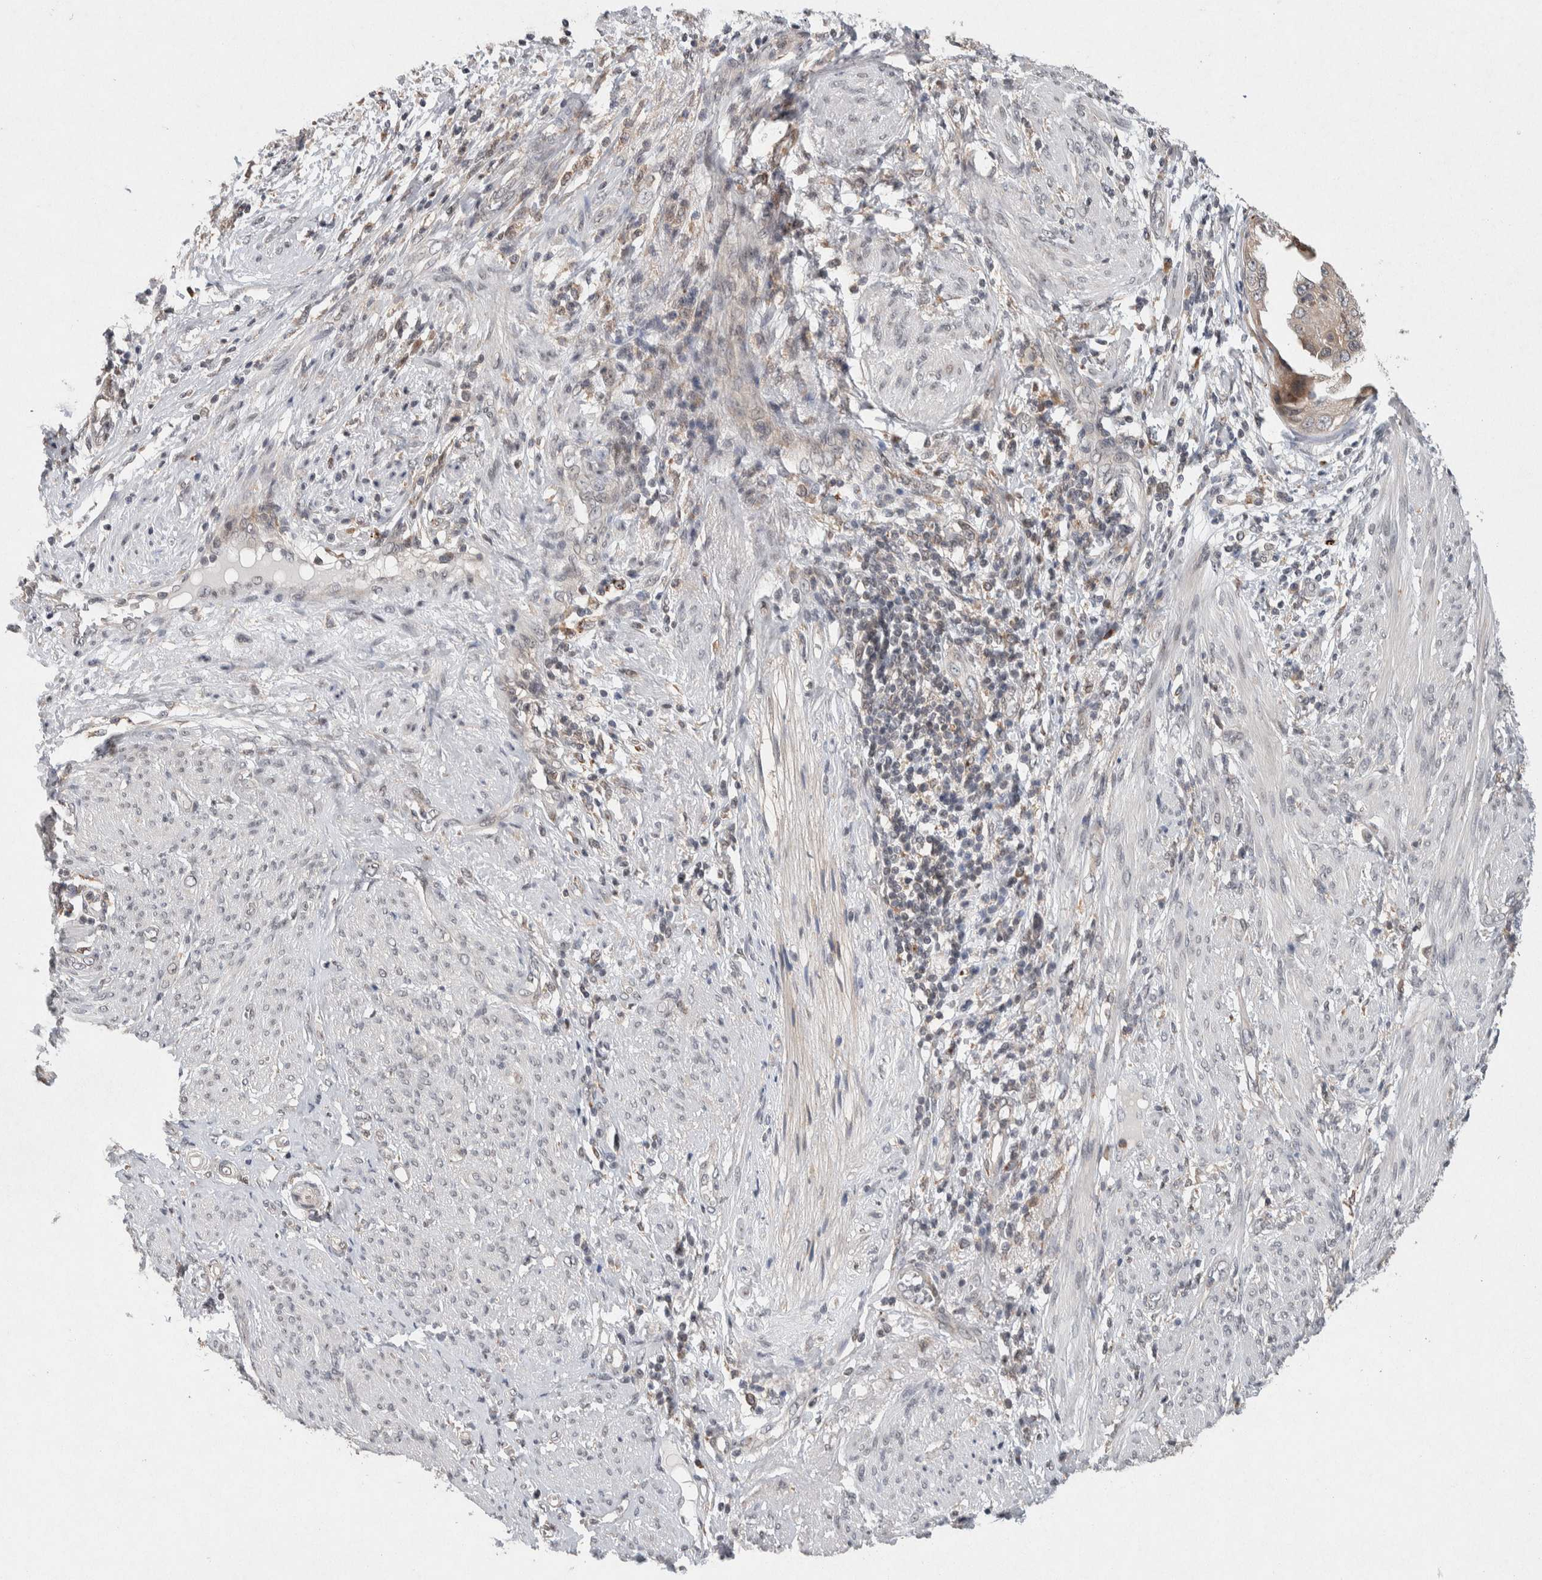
{"staining": {"intensity": "weak", "quantity": ">75%", "location": "cytoplasmic/membranous"}, "tissue": "endometrial cancer", "cell_type": "Tumor cells", "image_type": "cancer", "snomed": [{"axis": "morphology", "description": "Adenocarcinoma, NOS"}, {"axis": "topography", "description": "Endometrium"}], "caption": "Brown immunohistochemical staining in endometrial adenocarcinoma shows weak cytoplasmic/membranous positivity in about >75% of tumor cells. Ihc stains the protein of interest in brown and the nuclei are stained blue.", "gene": "KCNK1", "patient": {"sex": "female", "age": 85}}